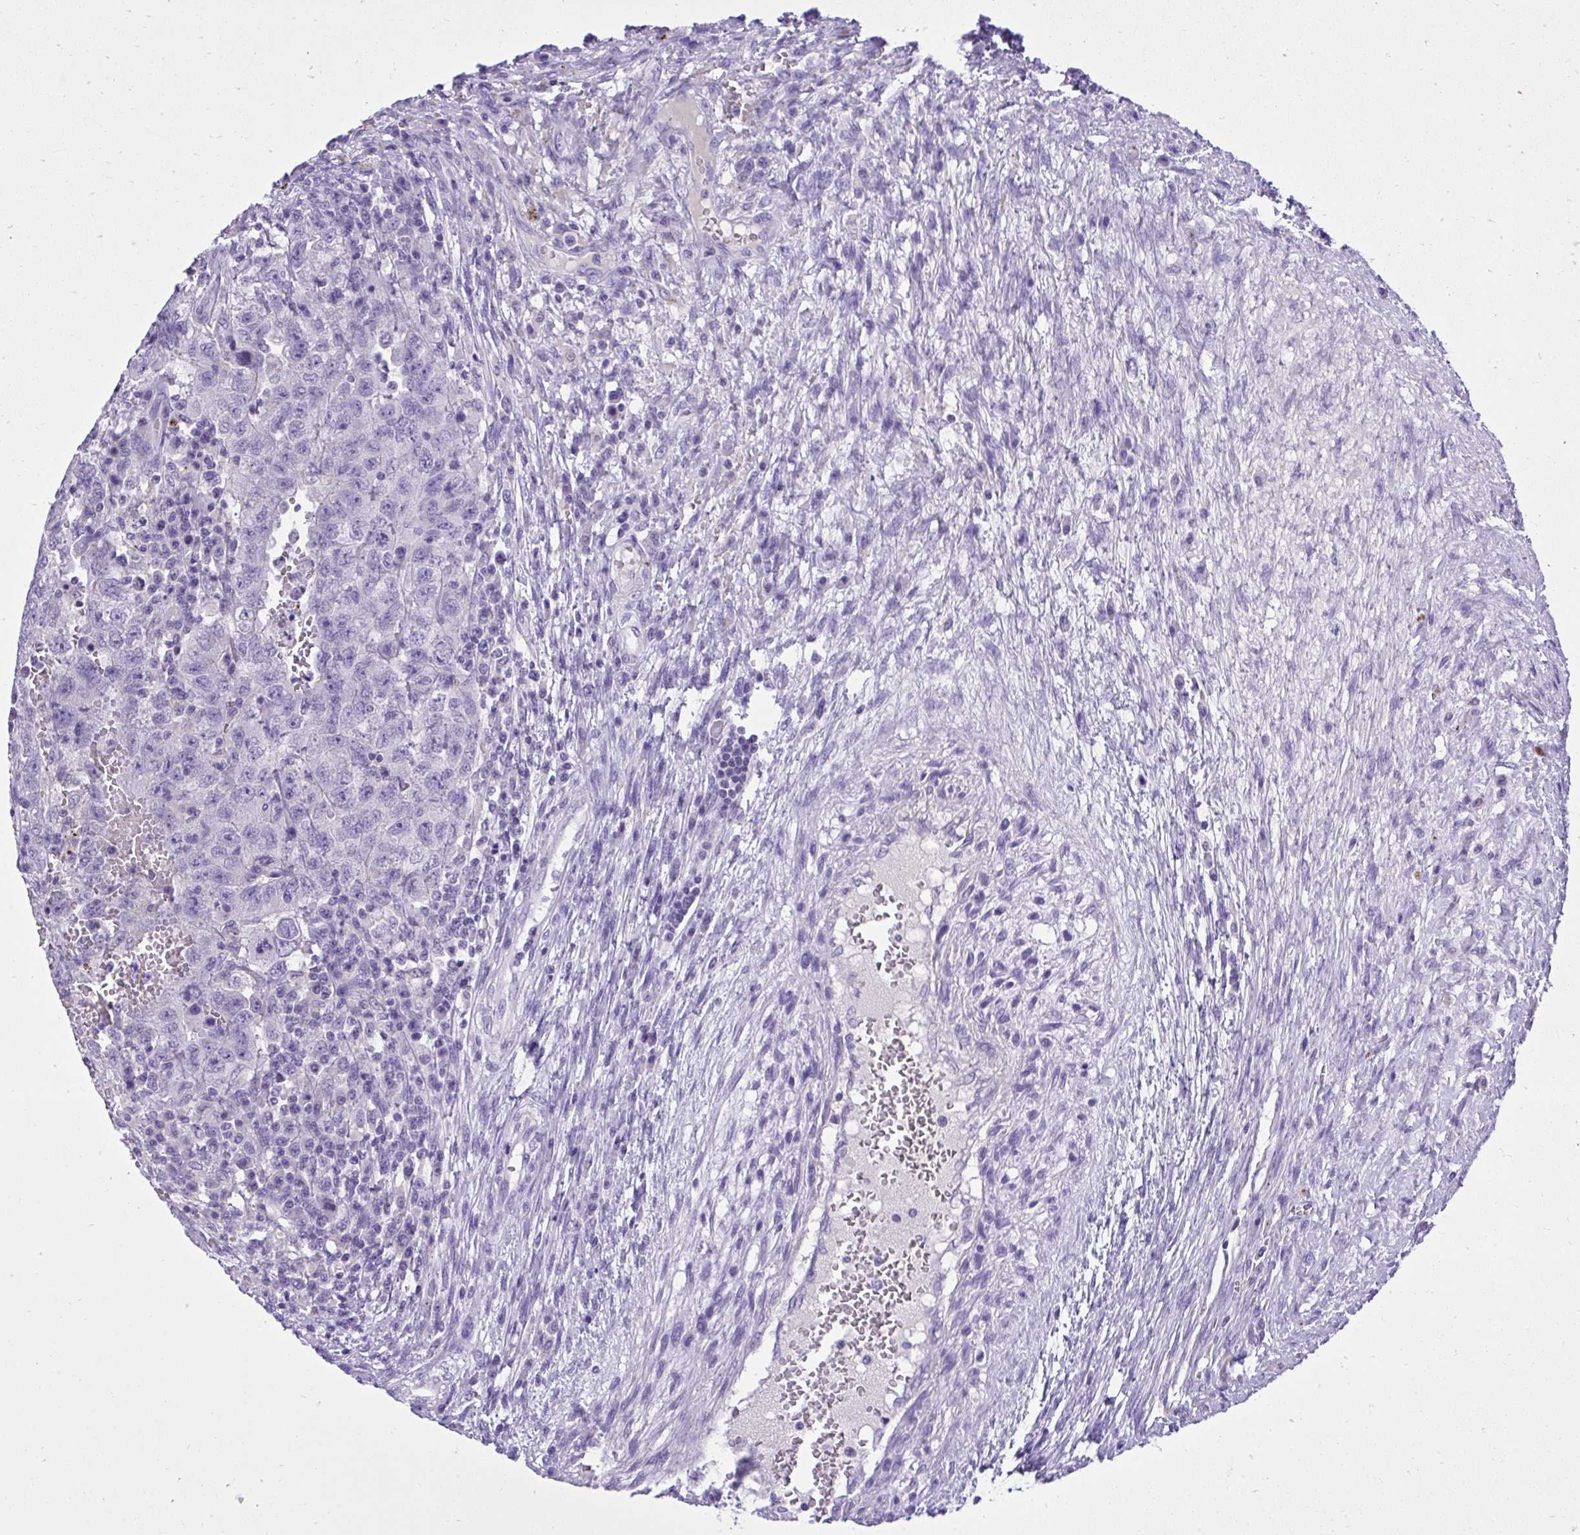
{"staining": {"intensity": "negative", "quantity": "none", "location": "none"}, "tissue": "testis cancer", "cell_type": "Tumor cells", "image_type": "cancer", "snomed": [{"axis": "morphology", "description": "Carcinoma, Embryonal, NOS"}, {"axis": "topography", "description": "Testis"}], "caption": "This image is of testis cancer stained with immunohistochemistry to label a protein in brown with the nuclei are counter-stained blue. There is no positivity in tumor cells.", "gene": "ST6GALNAC3", "patient": {"sex": "male", "age": 26}}